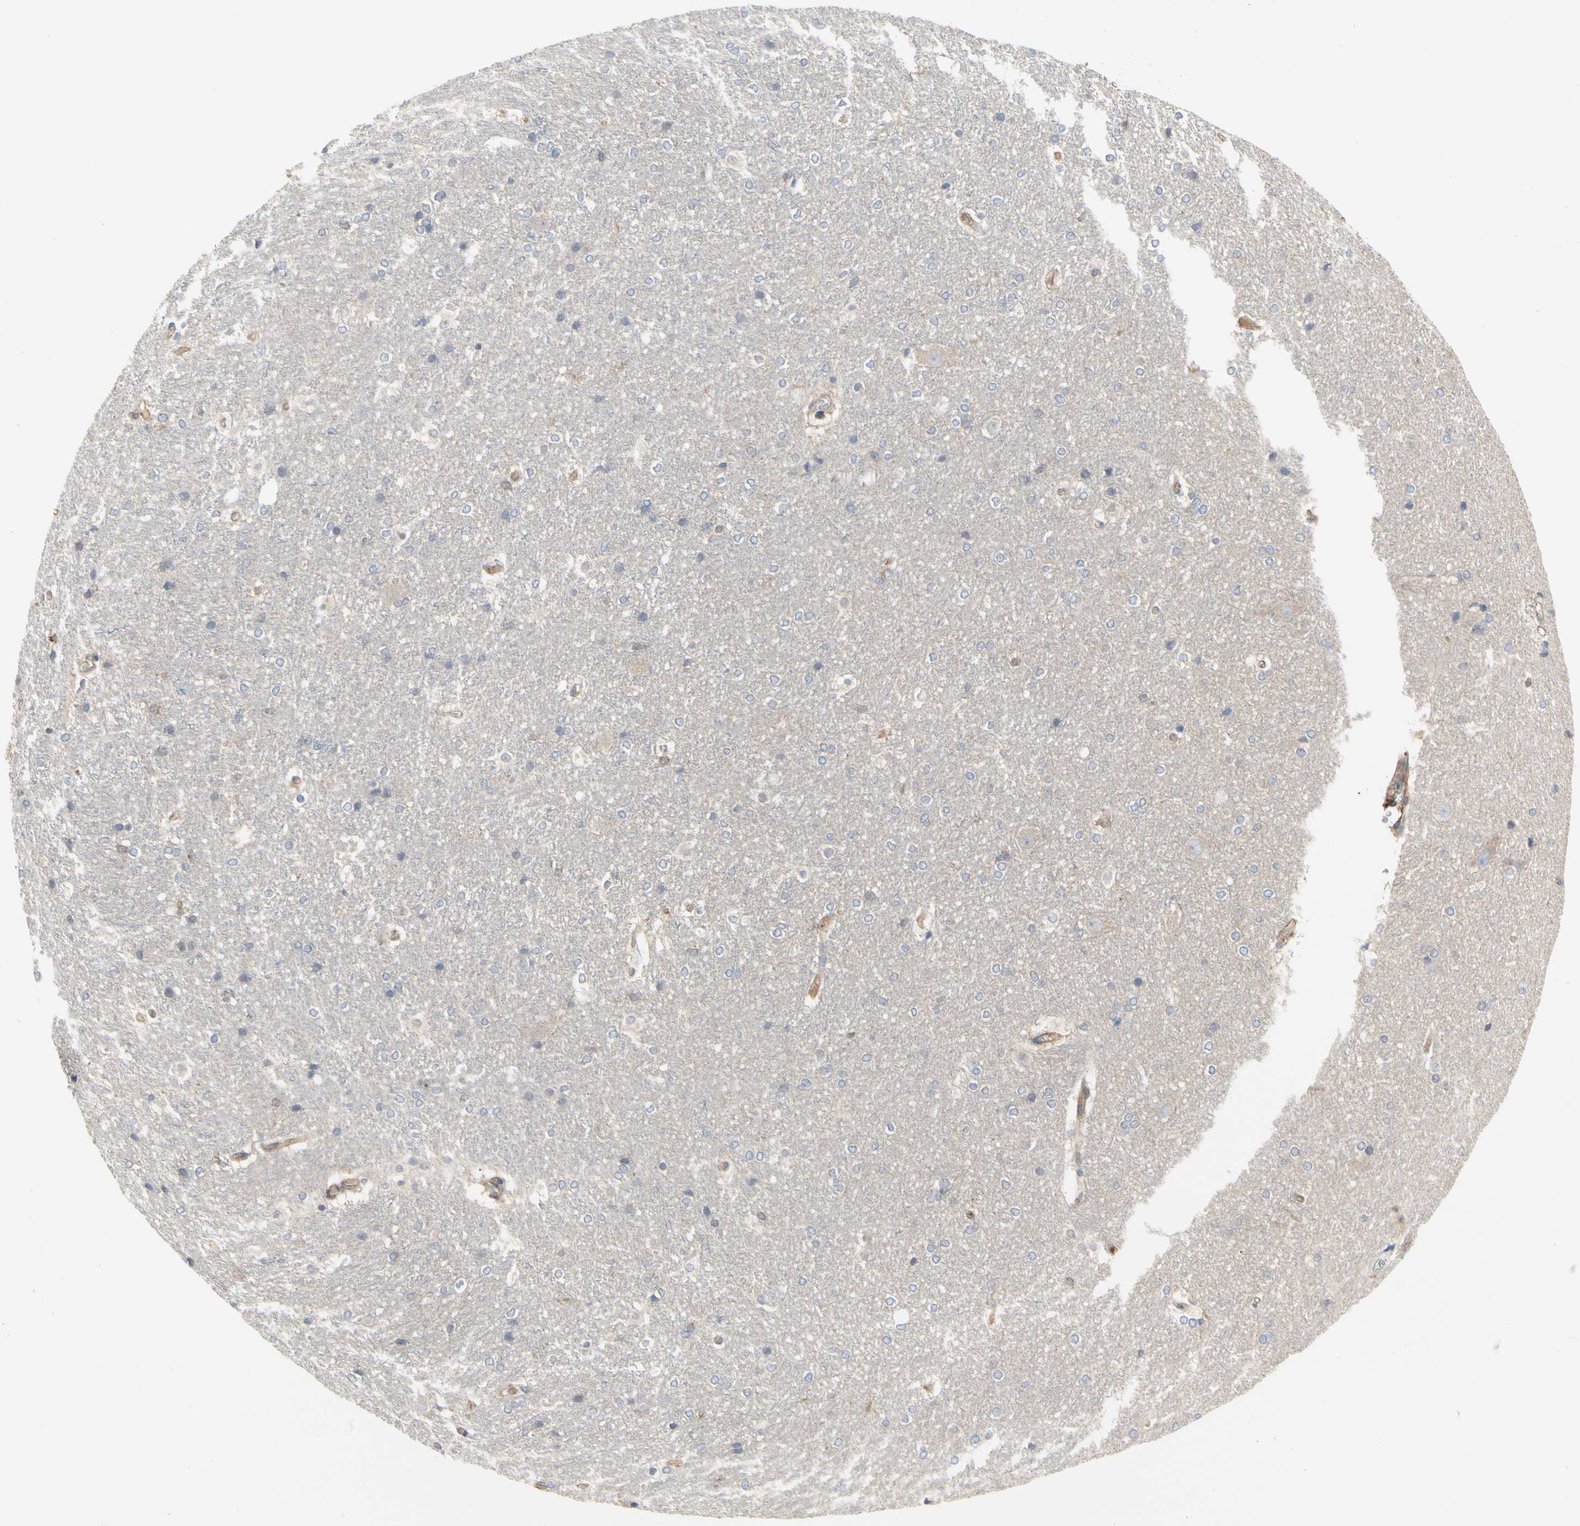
{"staining": {"intensity": "negative", "quantity": "none", "location": "none"}, "tissue": "hippocampus", "cell_type": "Glial cells", "image_type": "normal", "snomed": [{"axis": "morphology", "description": "Normal tissue, NOS"}, {"axis": "topography", "description": "Hippocampus"}], "caption": "The immunohistochemistry image has no significant staining in glial cells of hippocampus.", "gene": "PDZK1", "patient": {"sex": "female", "age": 19}}